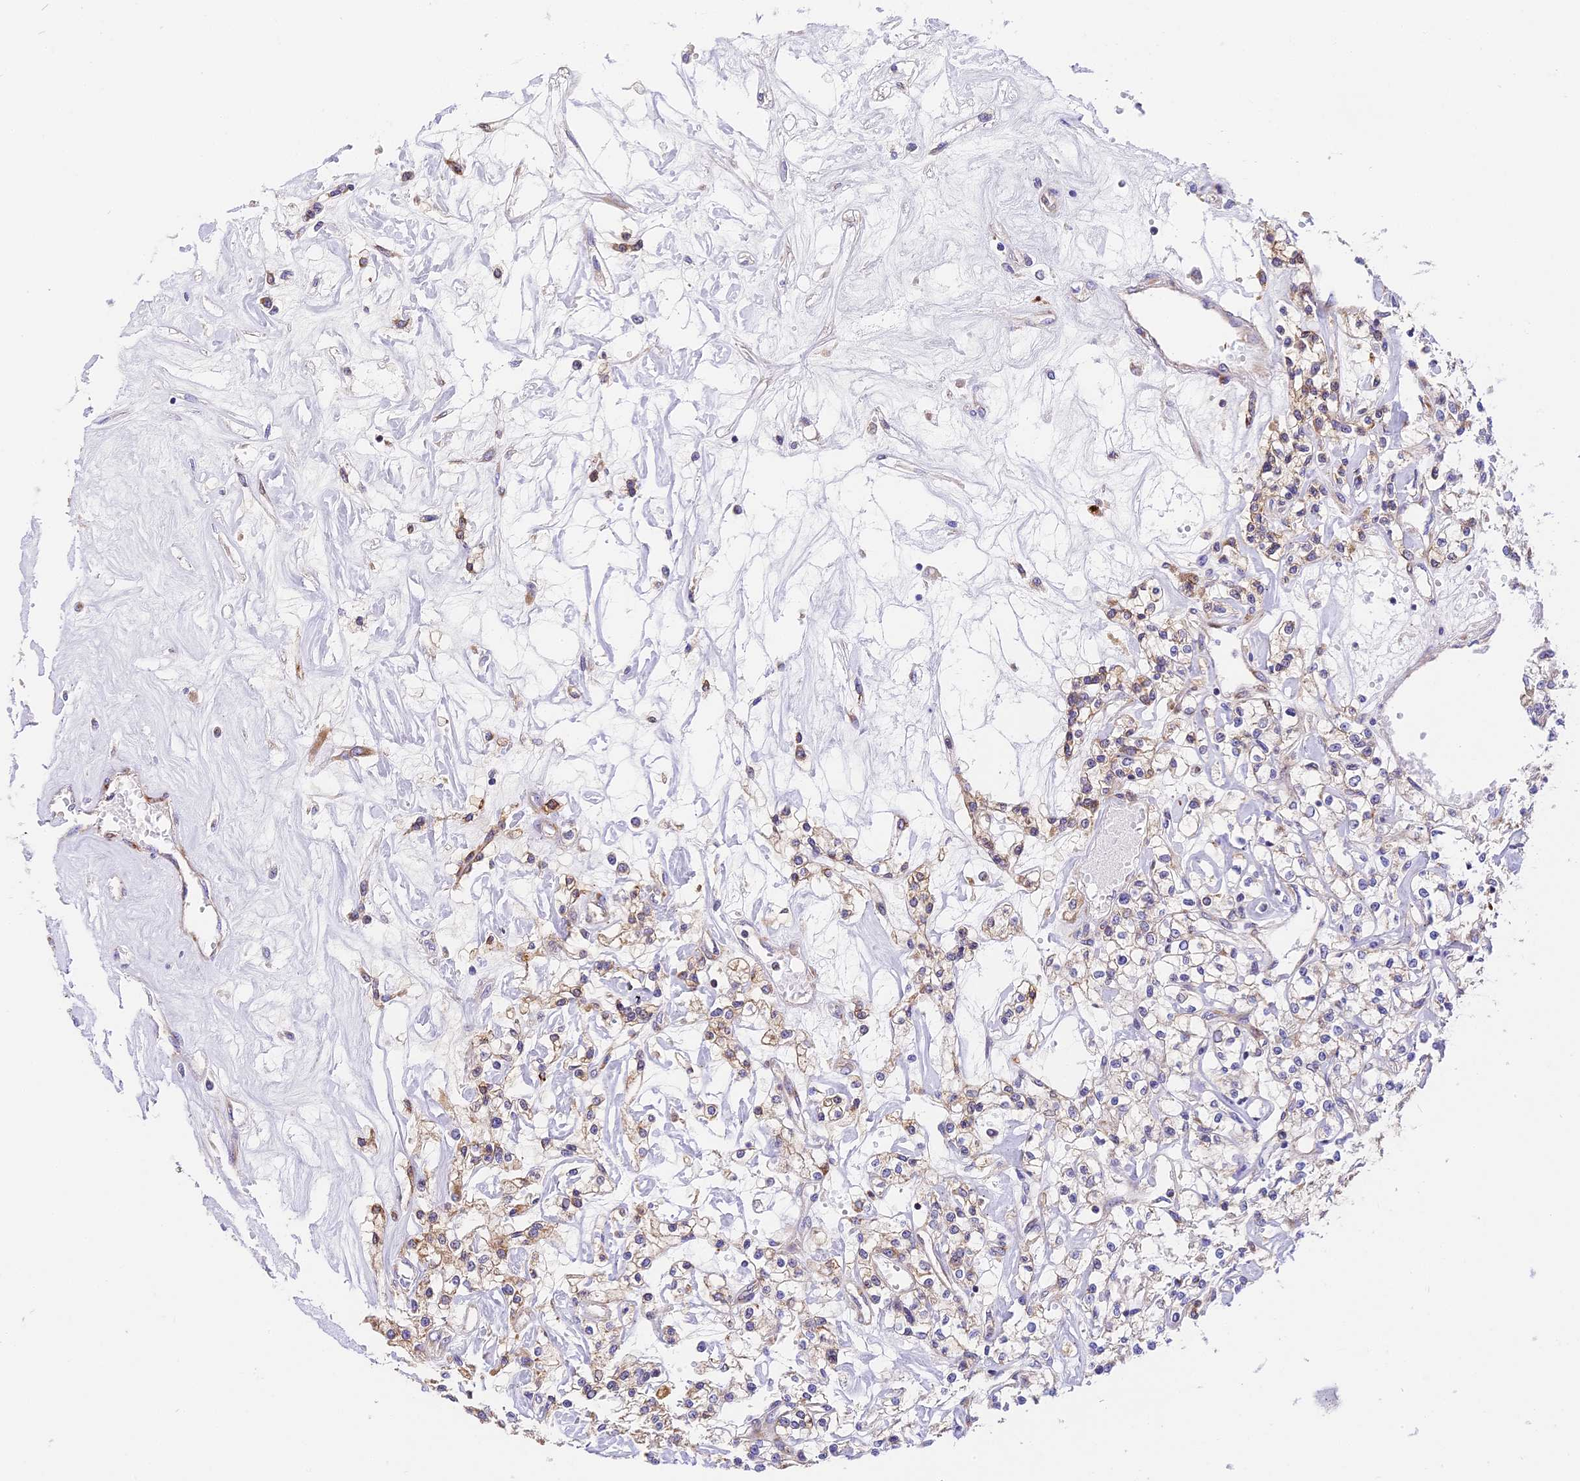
{"staining": {"intensity": "moderate", "quantity": "25%-75%", "location": "cytoplasmic/membranous"}, "tissue": "renal cancer", "cell_type": "Tumor cells", "image_type": "cancer", "snomed": [{"axis": "morphology", "description": "Adenocarcinoma, NOS"}, {"axis": "topography", "description": "Kidney"}], "caption": "A brown stain labels moderate cytoplasmic/membranous staining of a protein in adenocarcinoma (renal) tumor cells. The protein of interest is stained brown, and the nuclei are stained in blue (DAB (3,3'-diaminobenzidine) IHC with brightfield microscopy, high magnification).", "gene": "MRAS", "patient": {"sex": "female", "age": 59}}